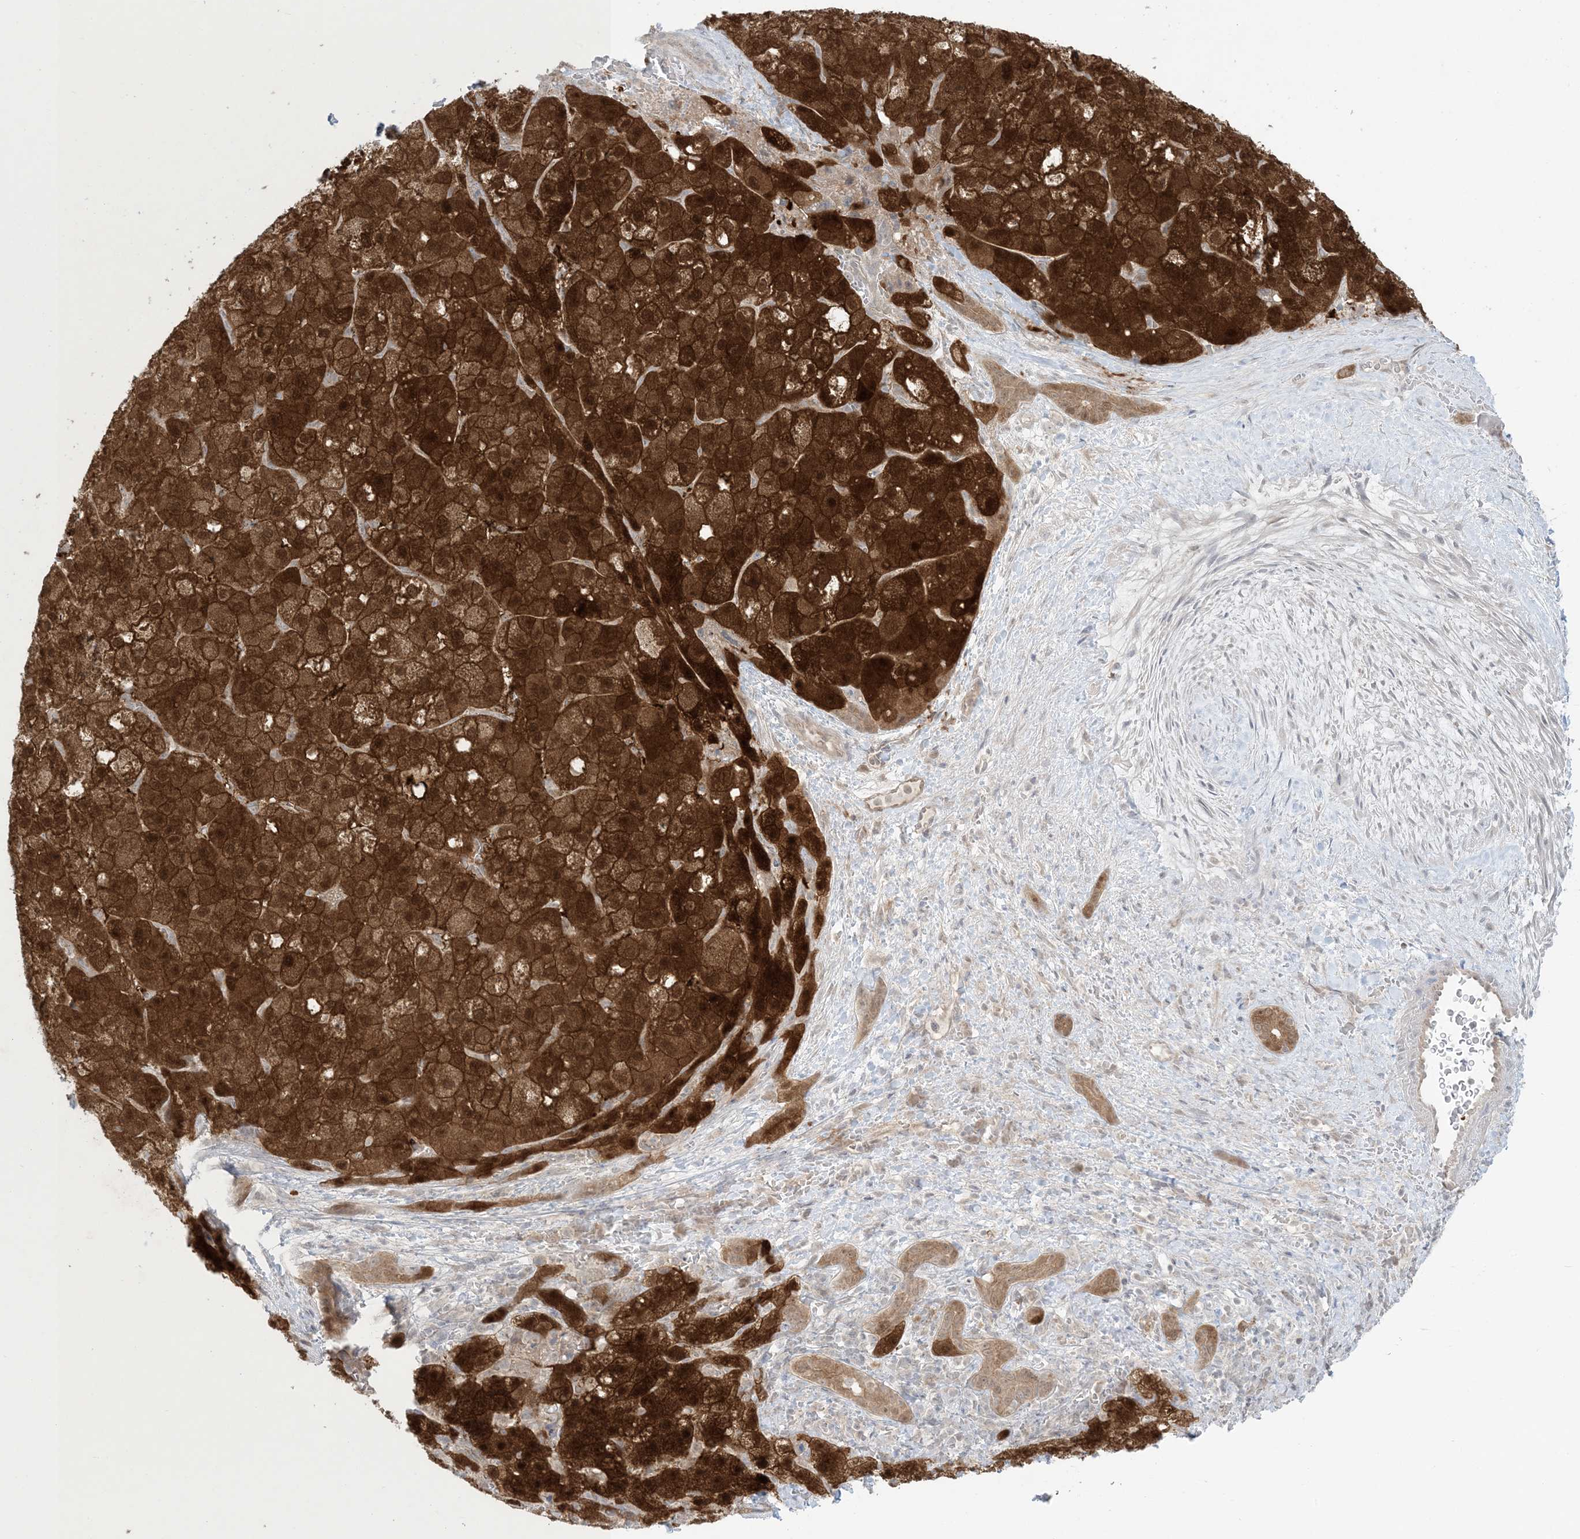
{"staining": {"intensity": "strong", "quantity": ">75%", "location": "cytoplasmic/membranous,nuclear"}, "tissue": "liver cancer", "cell_type": "Tumor cells", "image_type": "cancer", "snomed": [{"axis": "morphology", "description": "Carcinoma, Hepatocellular, NOS"}, {"axis": "topography", "description": "Liver"}], "caption": "Approximately >75% of tumor cells in human hepatocellular carcinoma (liver) display strong cytoplasmic/membranous and nuclear protein expression as visualized by brown immunohistochemical staining.", "gene": "NRBP2", "patient": {"sex": "male", "age": 57}}